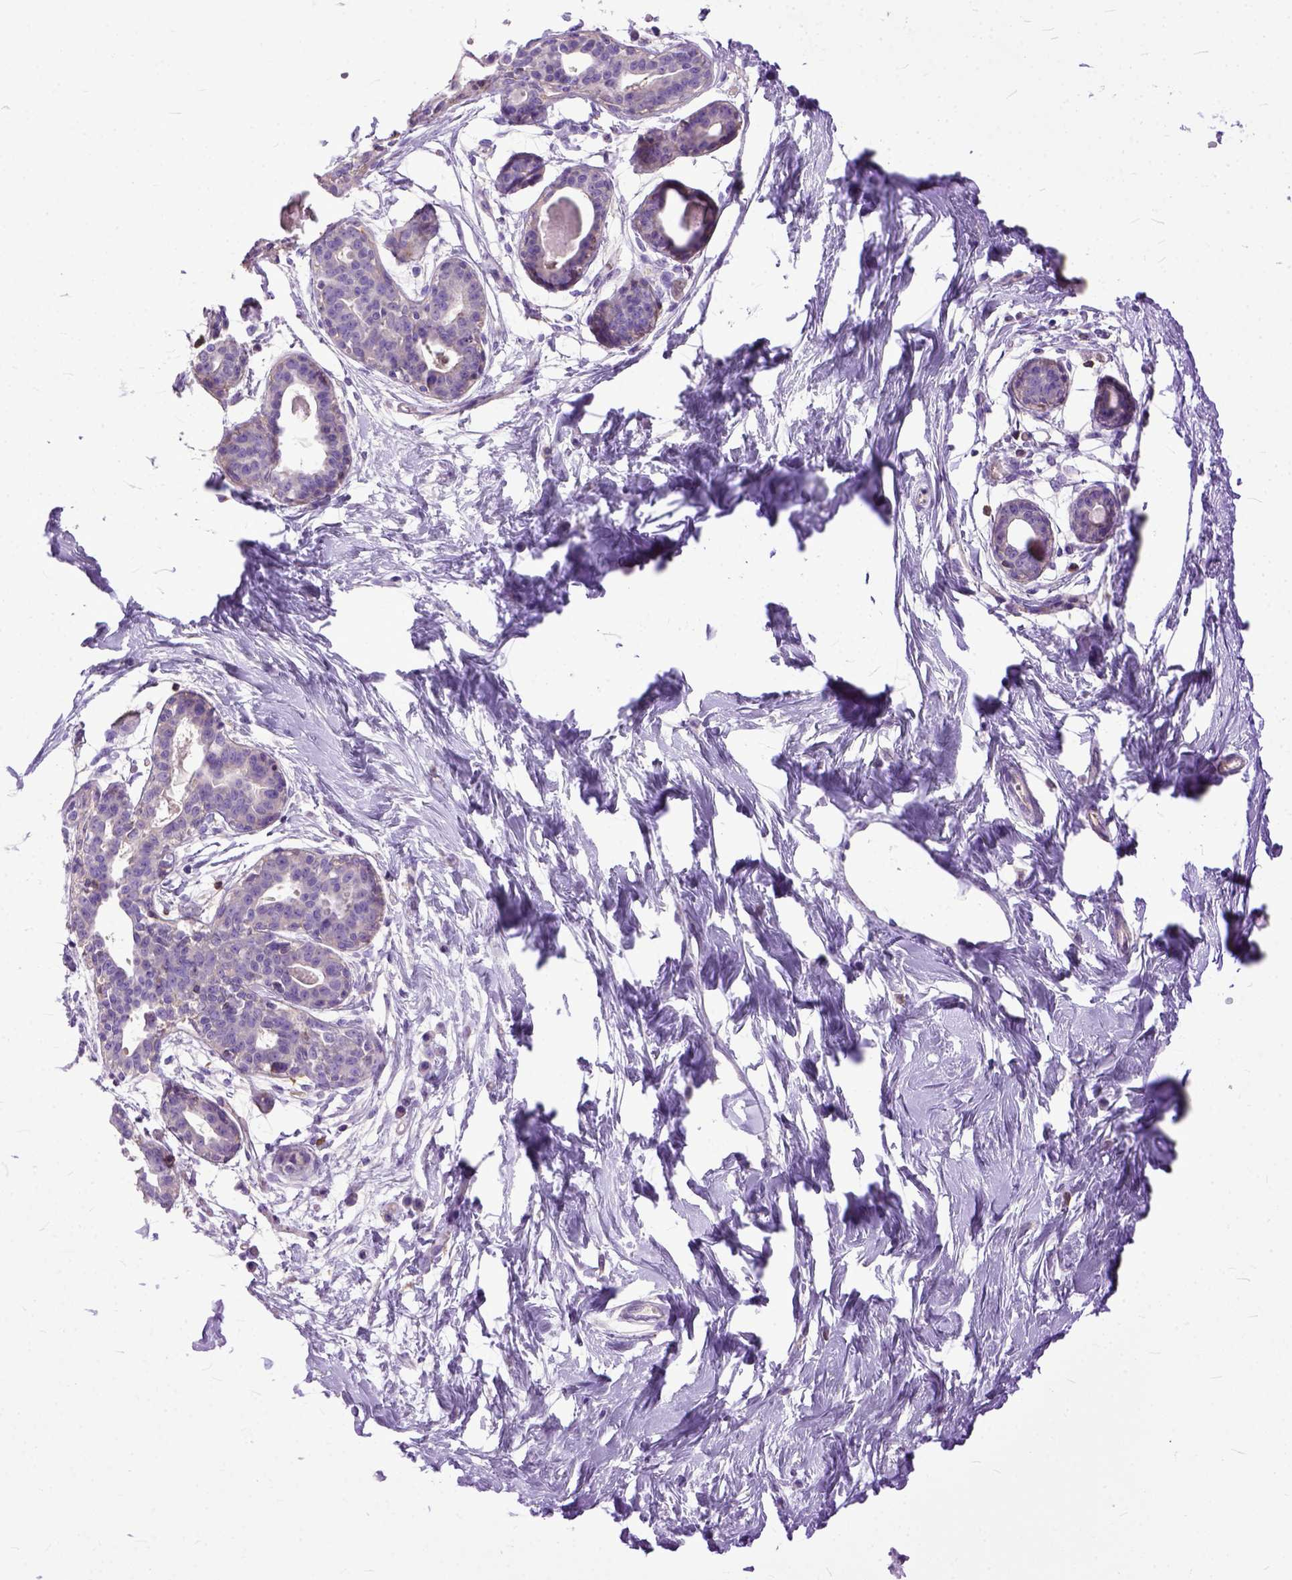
{"staining": {"intensity": "negative", "quantity": "none", "location": "none"}, "tissue": "breast", "cell_type": "Adipocytes", "image_type": "normal", "snomed": [{"axis": "morphology", "description": "Normal tissue, NOS"}, {"axis": "topography", "description": "Breast"}], "caption": "DAB (3,3'-diaminobenzidine) immunohistochemical staining of benign breast demonstrates no significant expression in adipocytes. The staining was performed using DAB to visualize the protein expression in brown, while the nuclei were stained in blue with hematoxylin (Magnification: 20x).", "gene": "NAMPT", "patient": {"sex": "female", "age": 45}}